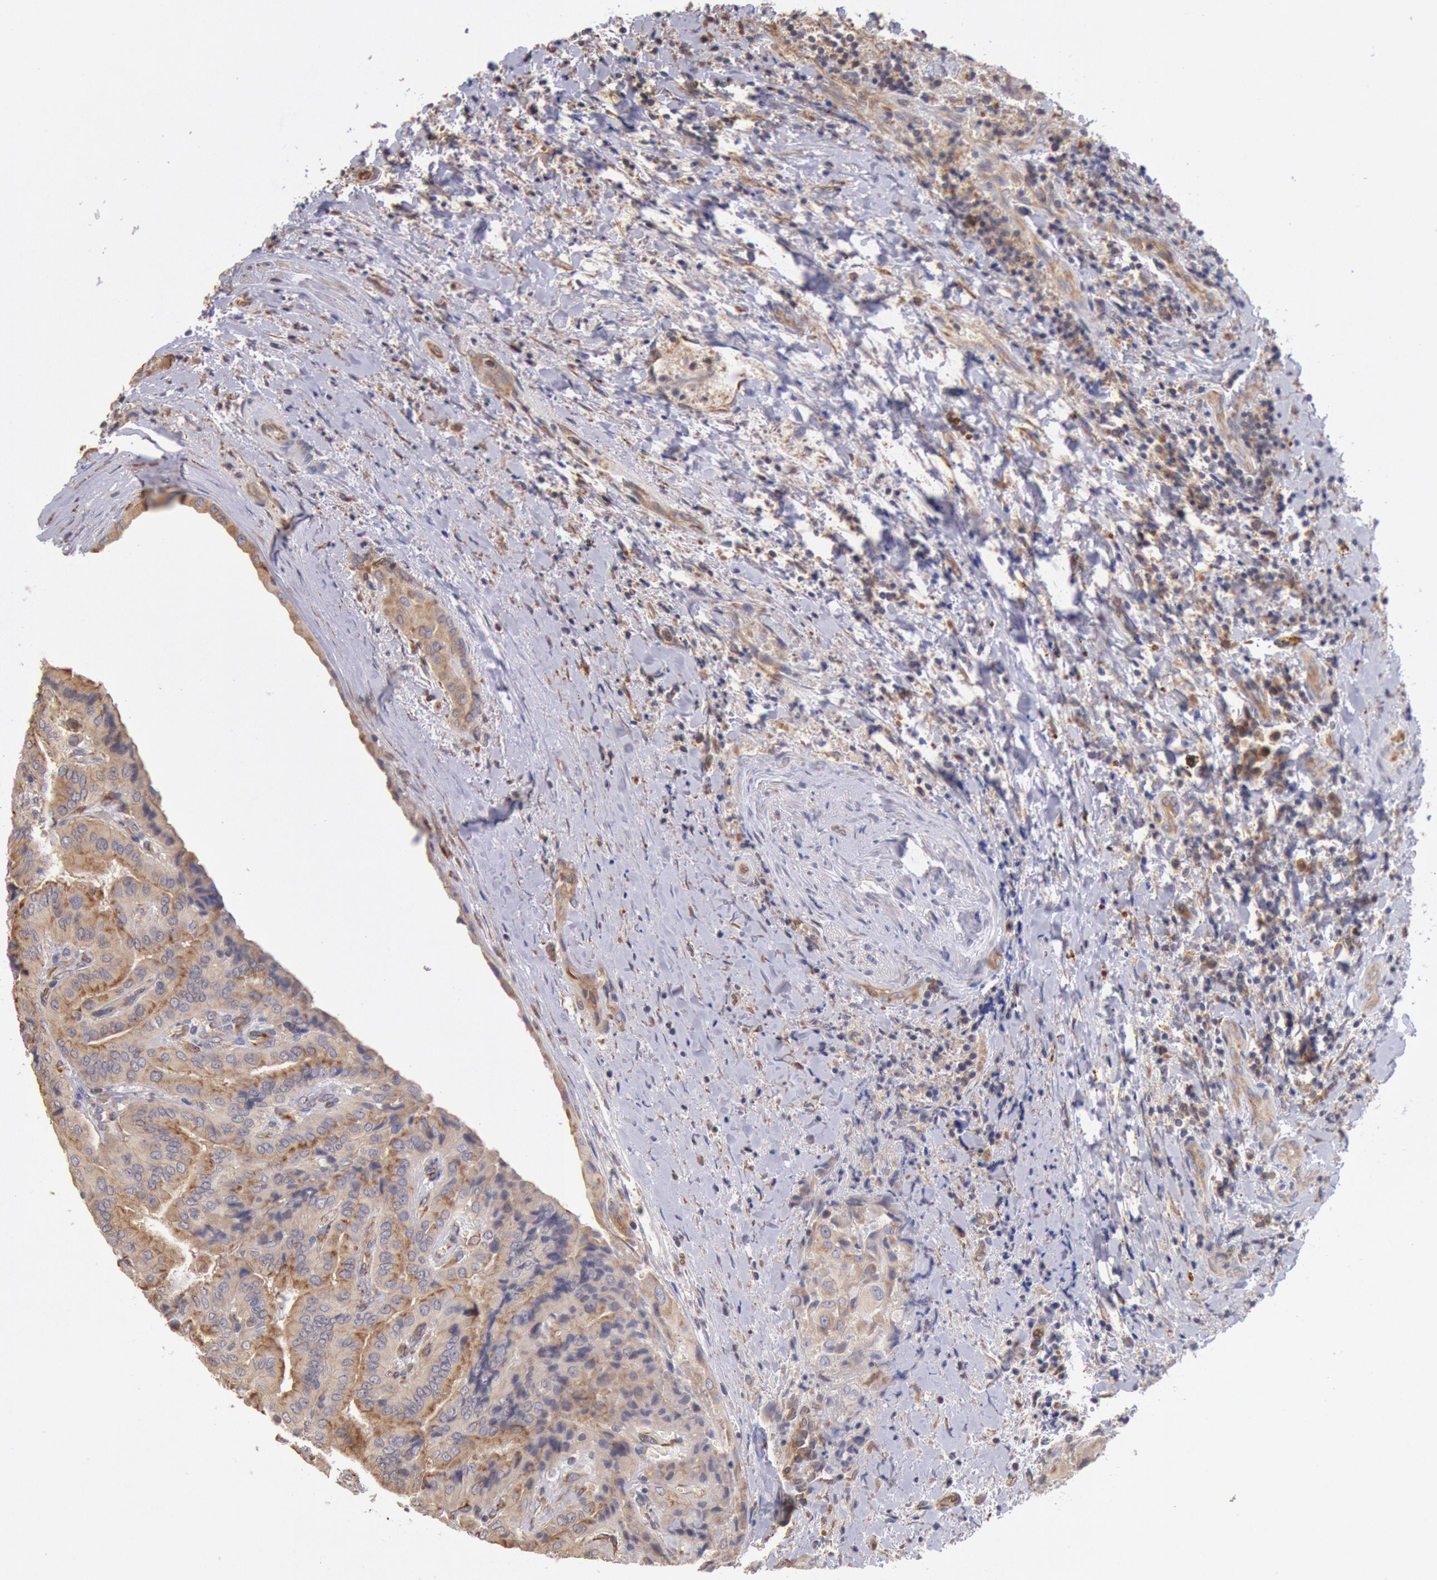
{"staining": {"intensity": "moderate", "quantity": ">75%", "location": "cytoplasmic/membranous"}, "tissue": "thyroid cancer", "cell_type": "Tumor cells", "image_type": "cancer", "snomed": [{"axis": "morphology", "description": "Papillary adenocarcinoma, NOS"}, {"axis": "topography", "description": "Thyroid gland"}], "caption": "Immunohistochemistry (DAB) staining of papillary adenocarcinoma (thyroid) reveals moderate cytoplasmic/membranous protein positivity in approximately >75% of tumor cells. (DAB (3,3'-diaminobenzidine) IHC, brown staining for protein, blue staining for nuclei).", "gene": "DRG1", "patient": {"sex": "female", "age": 71}}